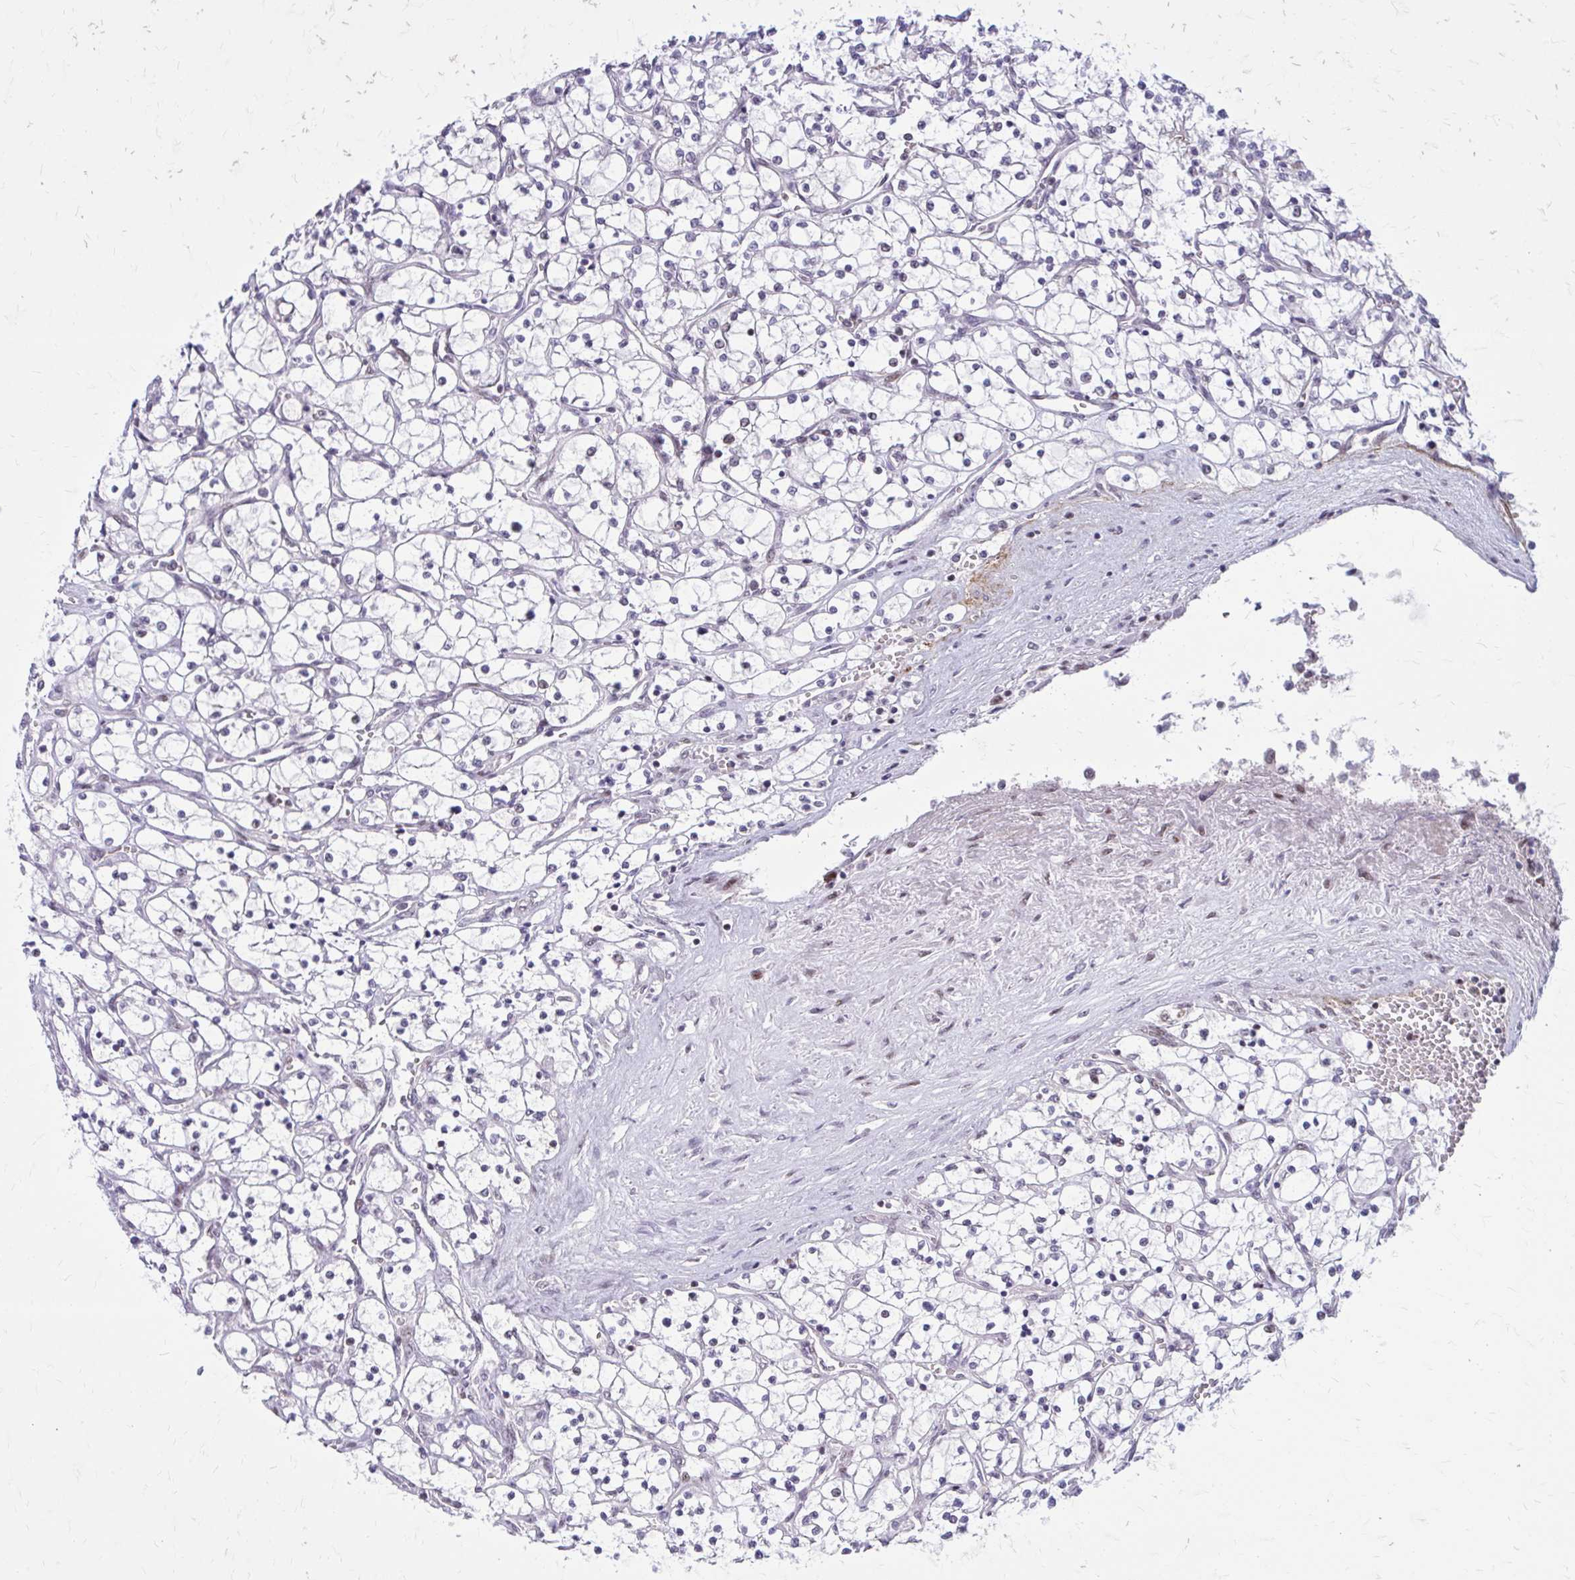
{"staining": {"intensity": "negative", "quantity": "none", "location": "none"}, "tissue": "renal cancer", "cell_type": "Tumor cells", "image_type": "cancer", "snomed": [{"axis": "morphology", "description": "Adenocarcinoma, NOS"}, {"axis": "topography", "description": "Kidney"}], "caption": "This is an immunohistochemistry (IHC) micrograph of renal cancer (adenocarcinoma). There is no staining in tumor cells.", "gene": "PSME4", "patient": {"sex": "female", "age": 69}}